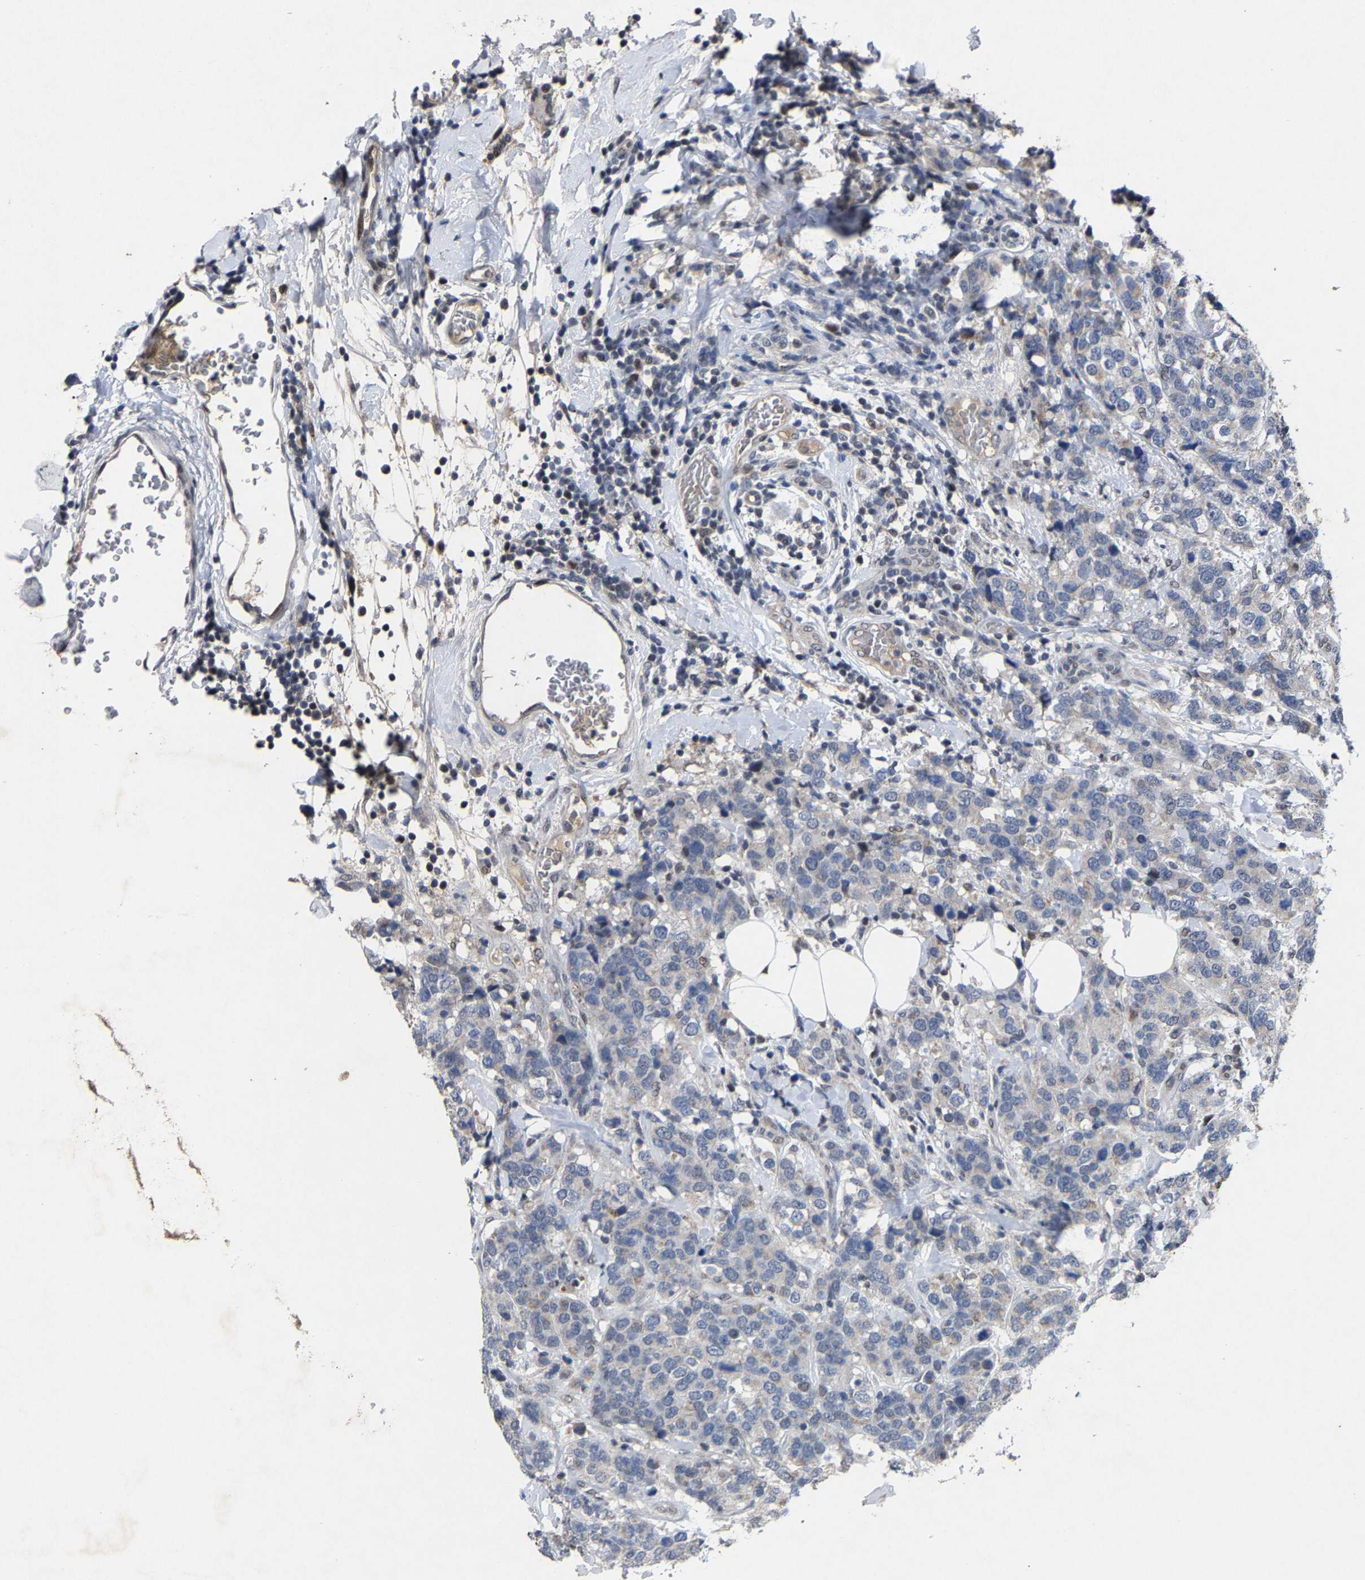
{"staining": {"intensity": "negative", "quantity": "none", "location": "none"}, "tissue": "breast cancer", "cell_type": "Tumor cells", "image_type": "cancer", "snomed": [{"axis": "morphology", "description": "Lobular carcinoma"}, {"axis": "topography", "description": "Breast"}], "caption": "An IHC micrograph of breast cancer (lobular carcinoma) is shown. There is no staining in tumor cells of breast cancer (lobular carcinoma). (DAB immunohistochemistry with hematoxylin counter stain).", "gene": "LSM8", "patient": {"sex": "female", "age": 59}}